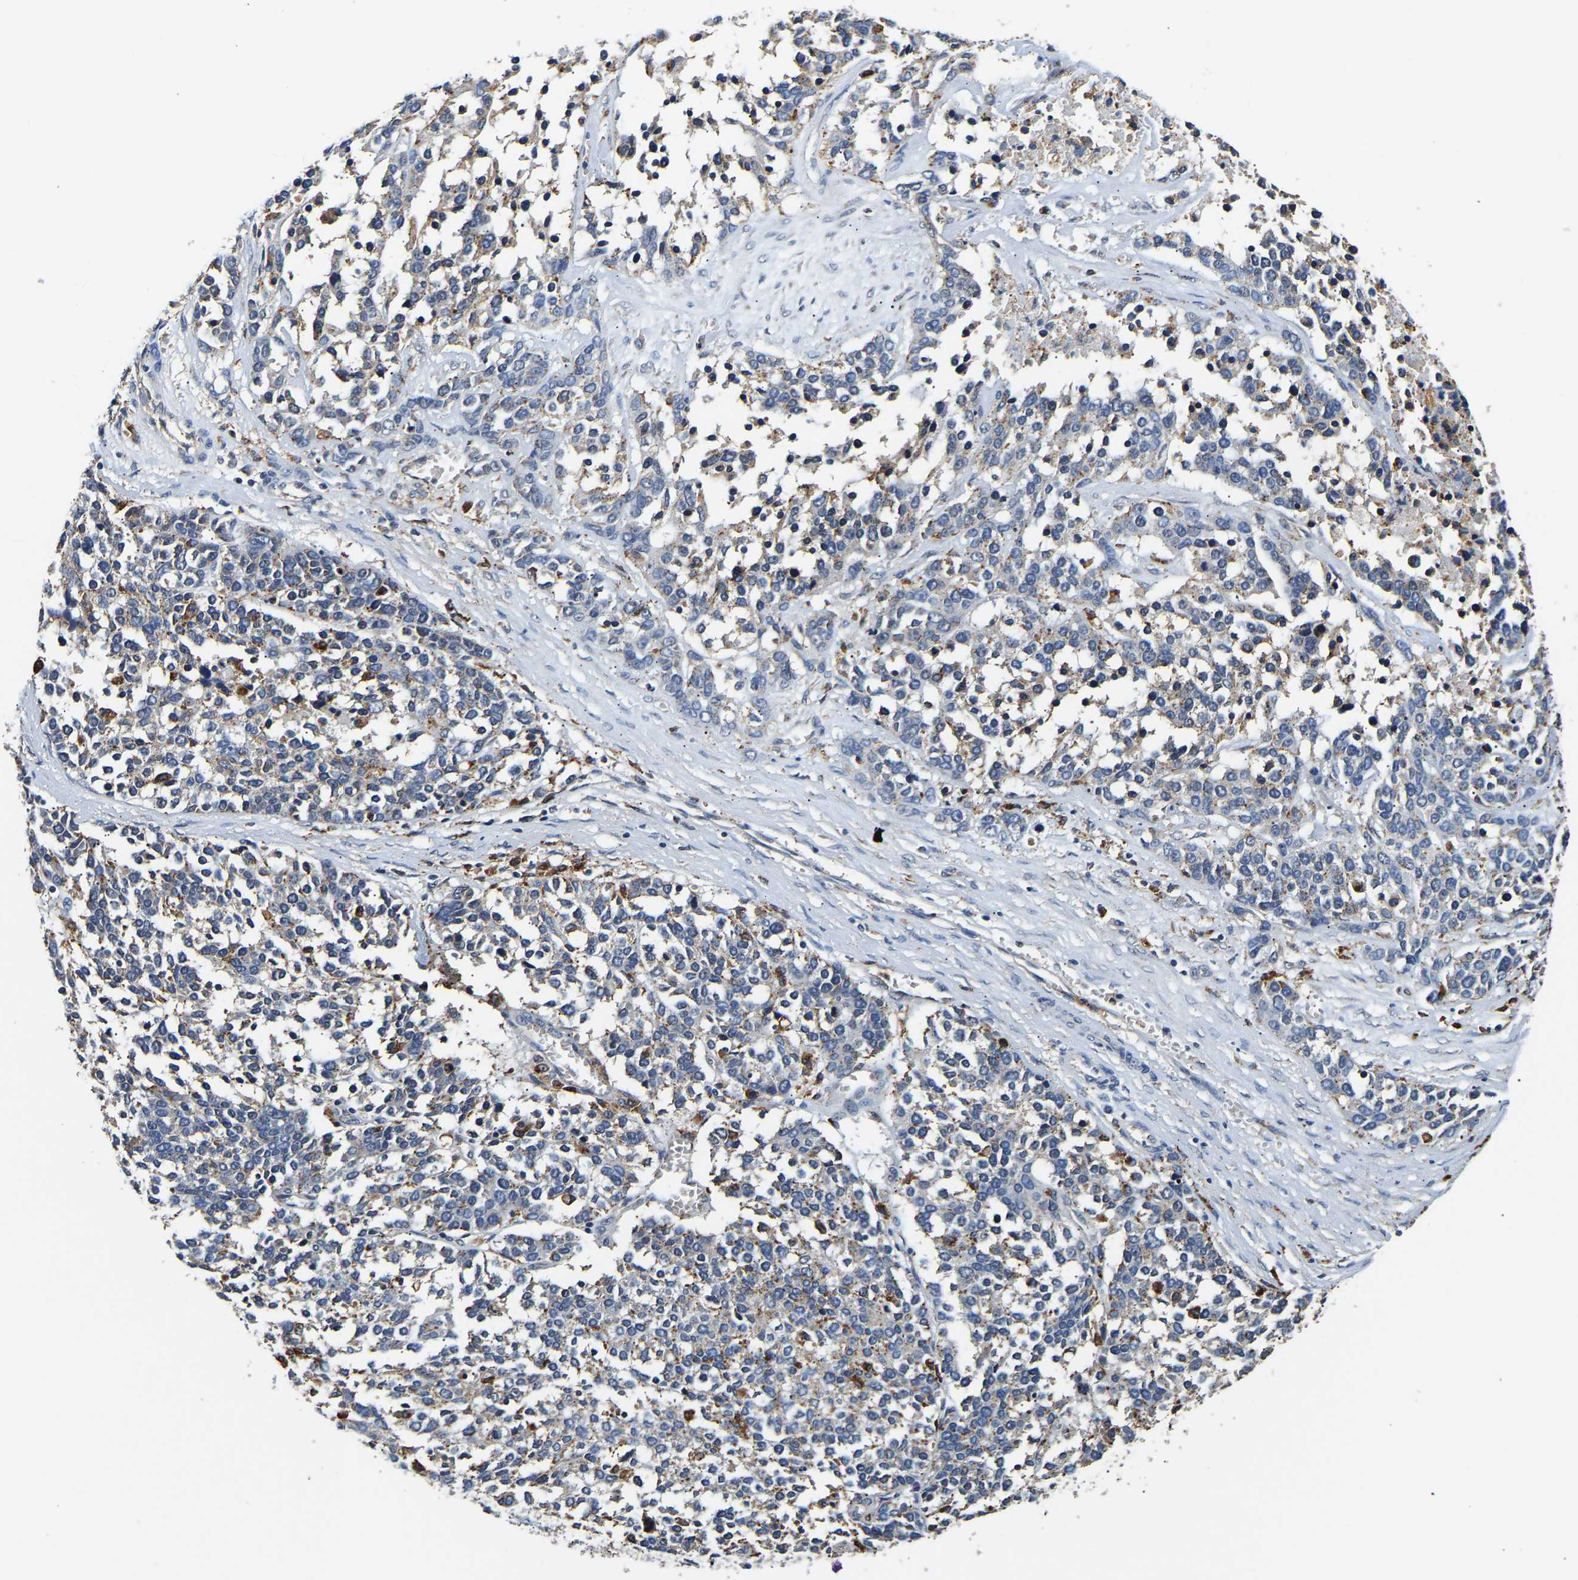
{"staining": {"intensity": "weak", "quantity": "<25%", "location": "cytoplasmic/membranous"}, "tissue": "ovarian cancer", "cell_type": "Tumor cells", "image_type": "cancer", "snomed": [{"axis": "morphology", "description": "Cystadenocarcinoma, serous, NOS"}, {"axis": "topography", "description": "Ovary"}], "caption": "Tumor cells are negative for protein expression in human serous cystadenocarcinoma (ovarian).", "gene": "SMU1", "patient": {"sex": "female", "age": 44}}